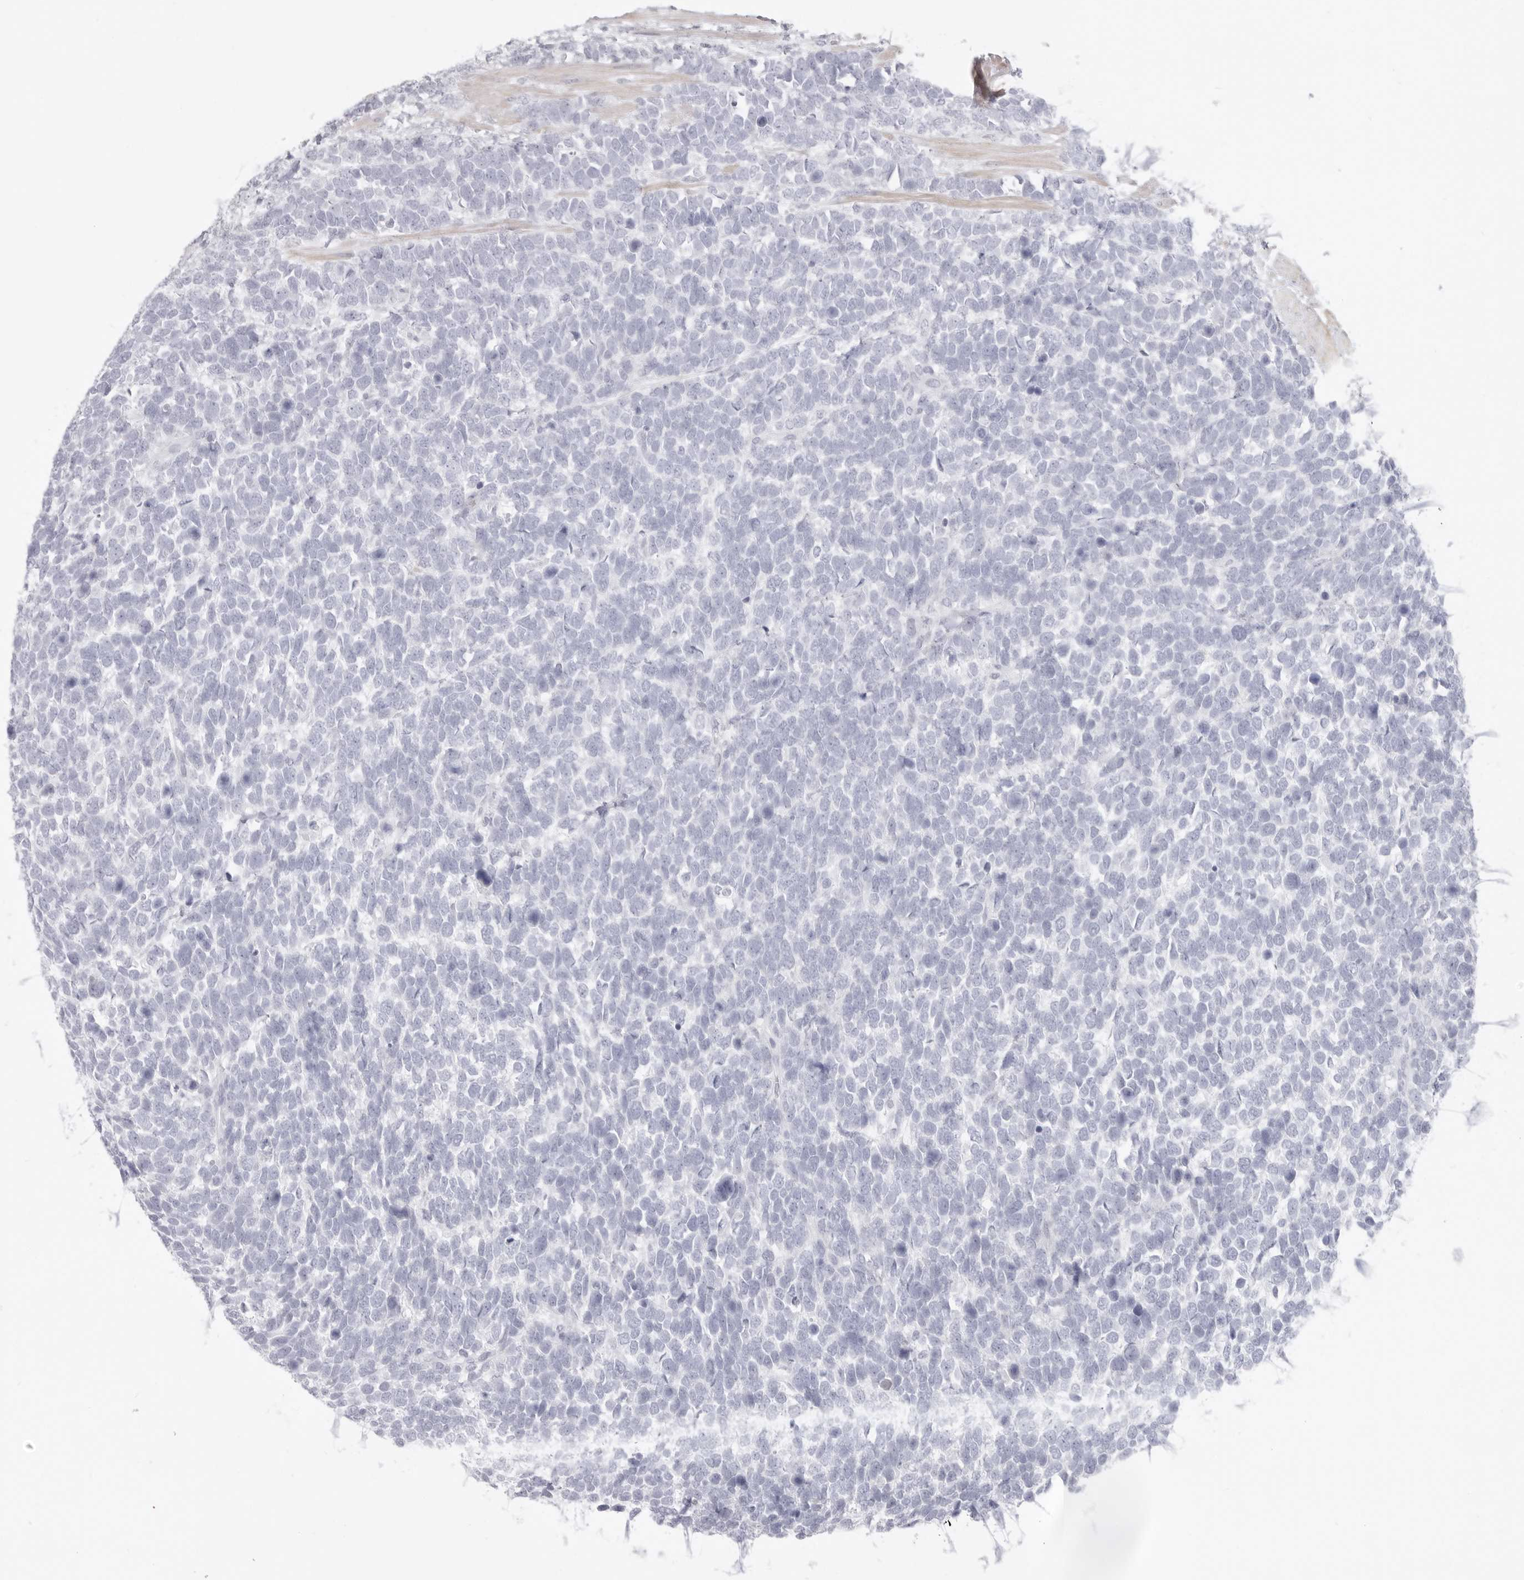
{"staining": {"intensity": "negative", "quantity": "none", "location": "none"}, "tissue": "urothelial cancer", "cell_type": "Tumor cells", "image_type": "cancer", "snomed": [{"axis": "morphology", "description": "Urothelial carcinoma, High grade"}, {"axis": "topography", "description": "Urinary bladder"}], "caption": "This is an IHC photomicrograph of urothelial cancer. There is no positivity in tumor cells.", "gene": "RXFP1", "patient": {"sex": "female", "age": 82}}